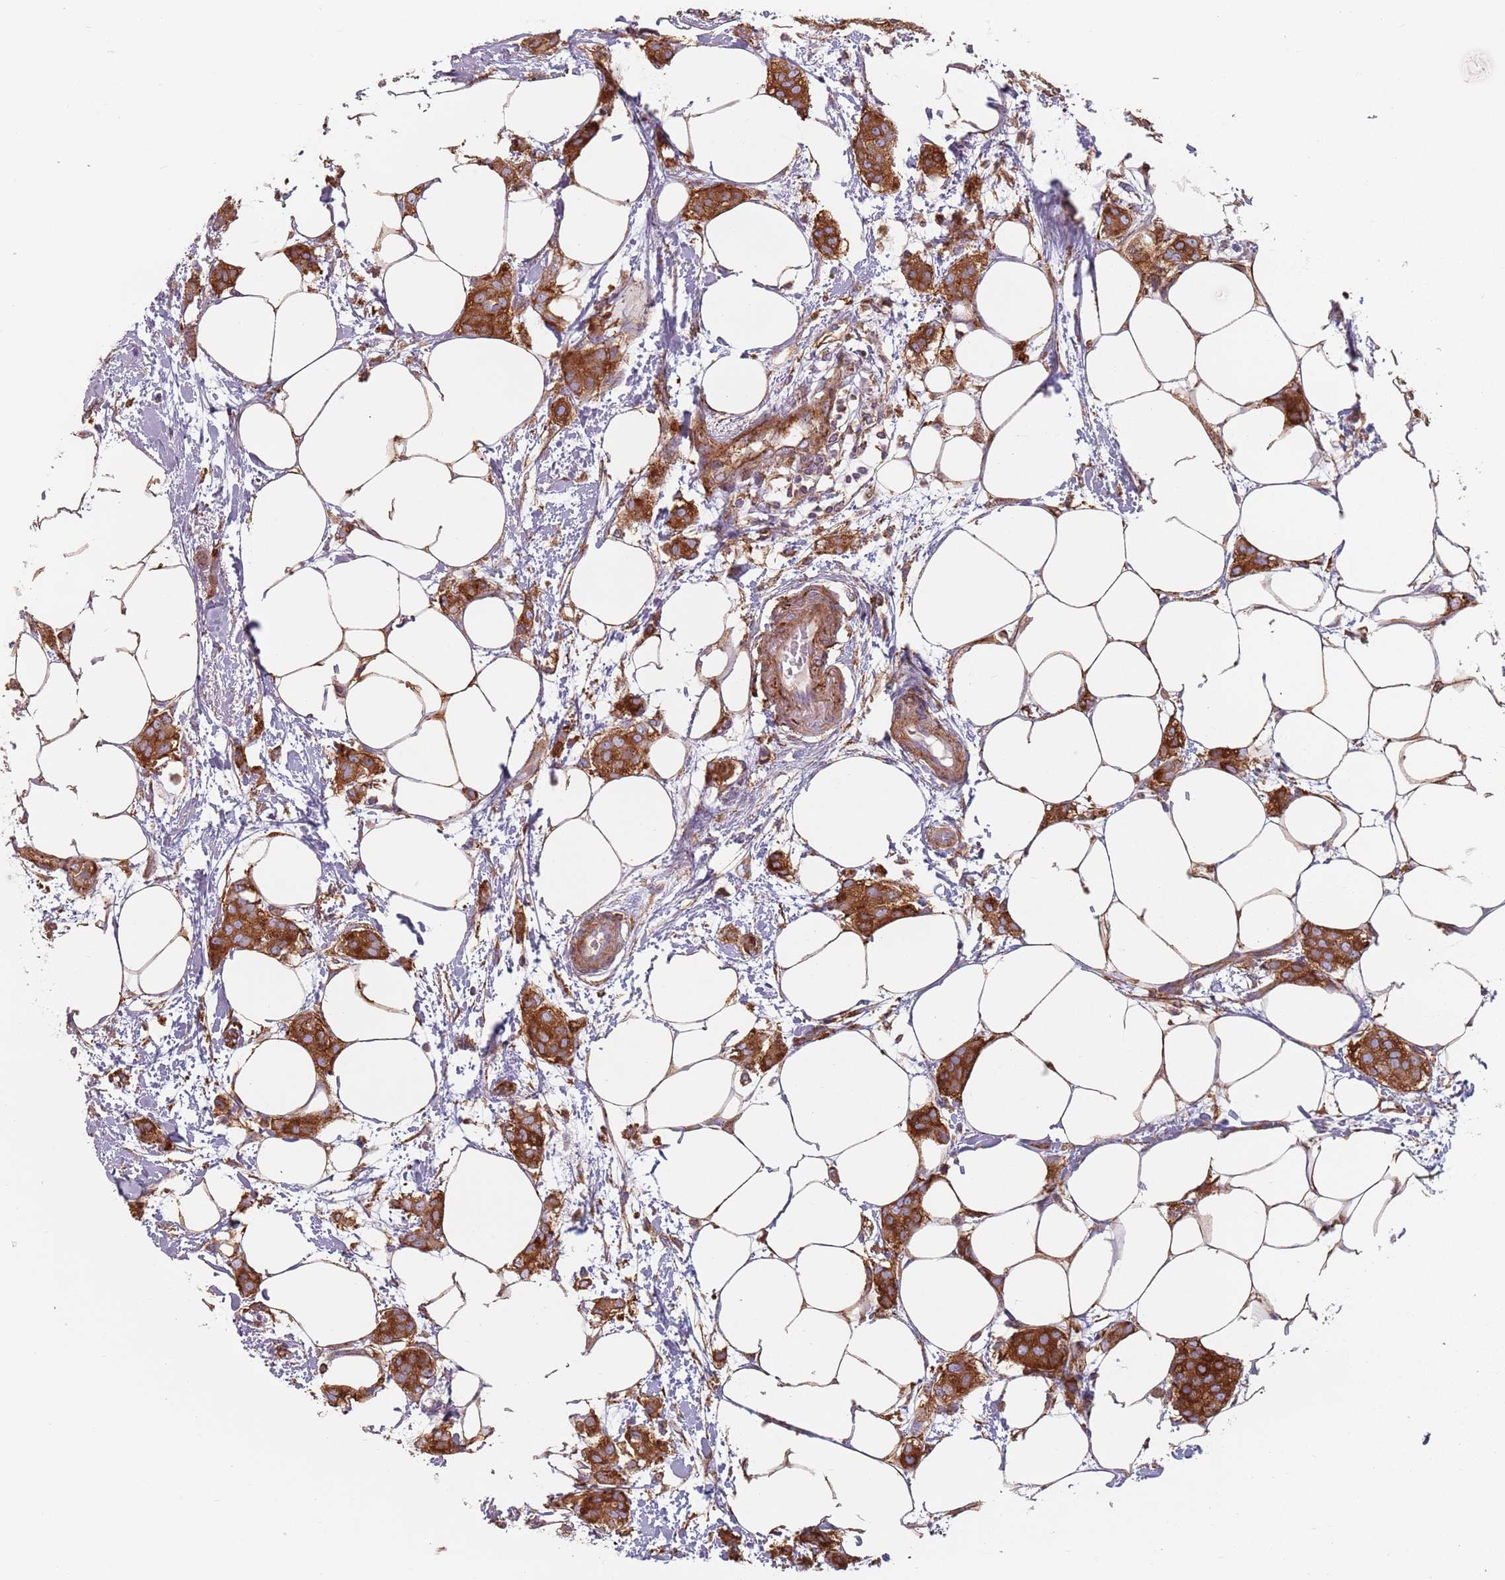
{"staining": {"intensity": "strong", "quantity": ">75%", "location": "cytoplasmic/membranous"}, "tissue": "breast cancer", "cell_type": "Tumor cells", "image_type": "cancer", "snomed": [{"axis": "morphology", "description": "Duct carcinoma"}, {"axis": "topography", "description": "Breast"}], "caption": "Immunohistochemistry of human invasive ductal carcinoma (breast) demonstrates high levels of strong cytoplasmic/membranous positivity in about >75% of tumor cells. (brown staining indicates protein expression, while blue staining denotes nuclei).", "gene": "TPD52L2", "patient": {"sex": "female", "age": 72}}